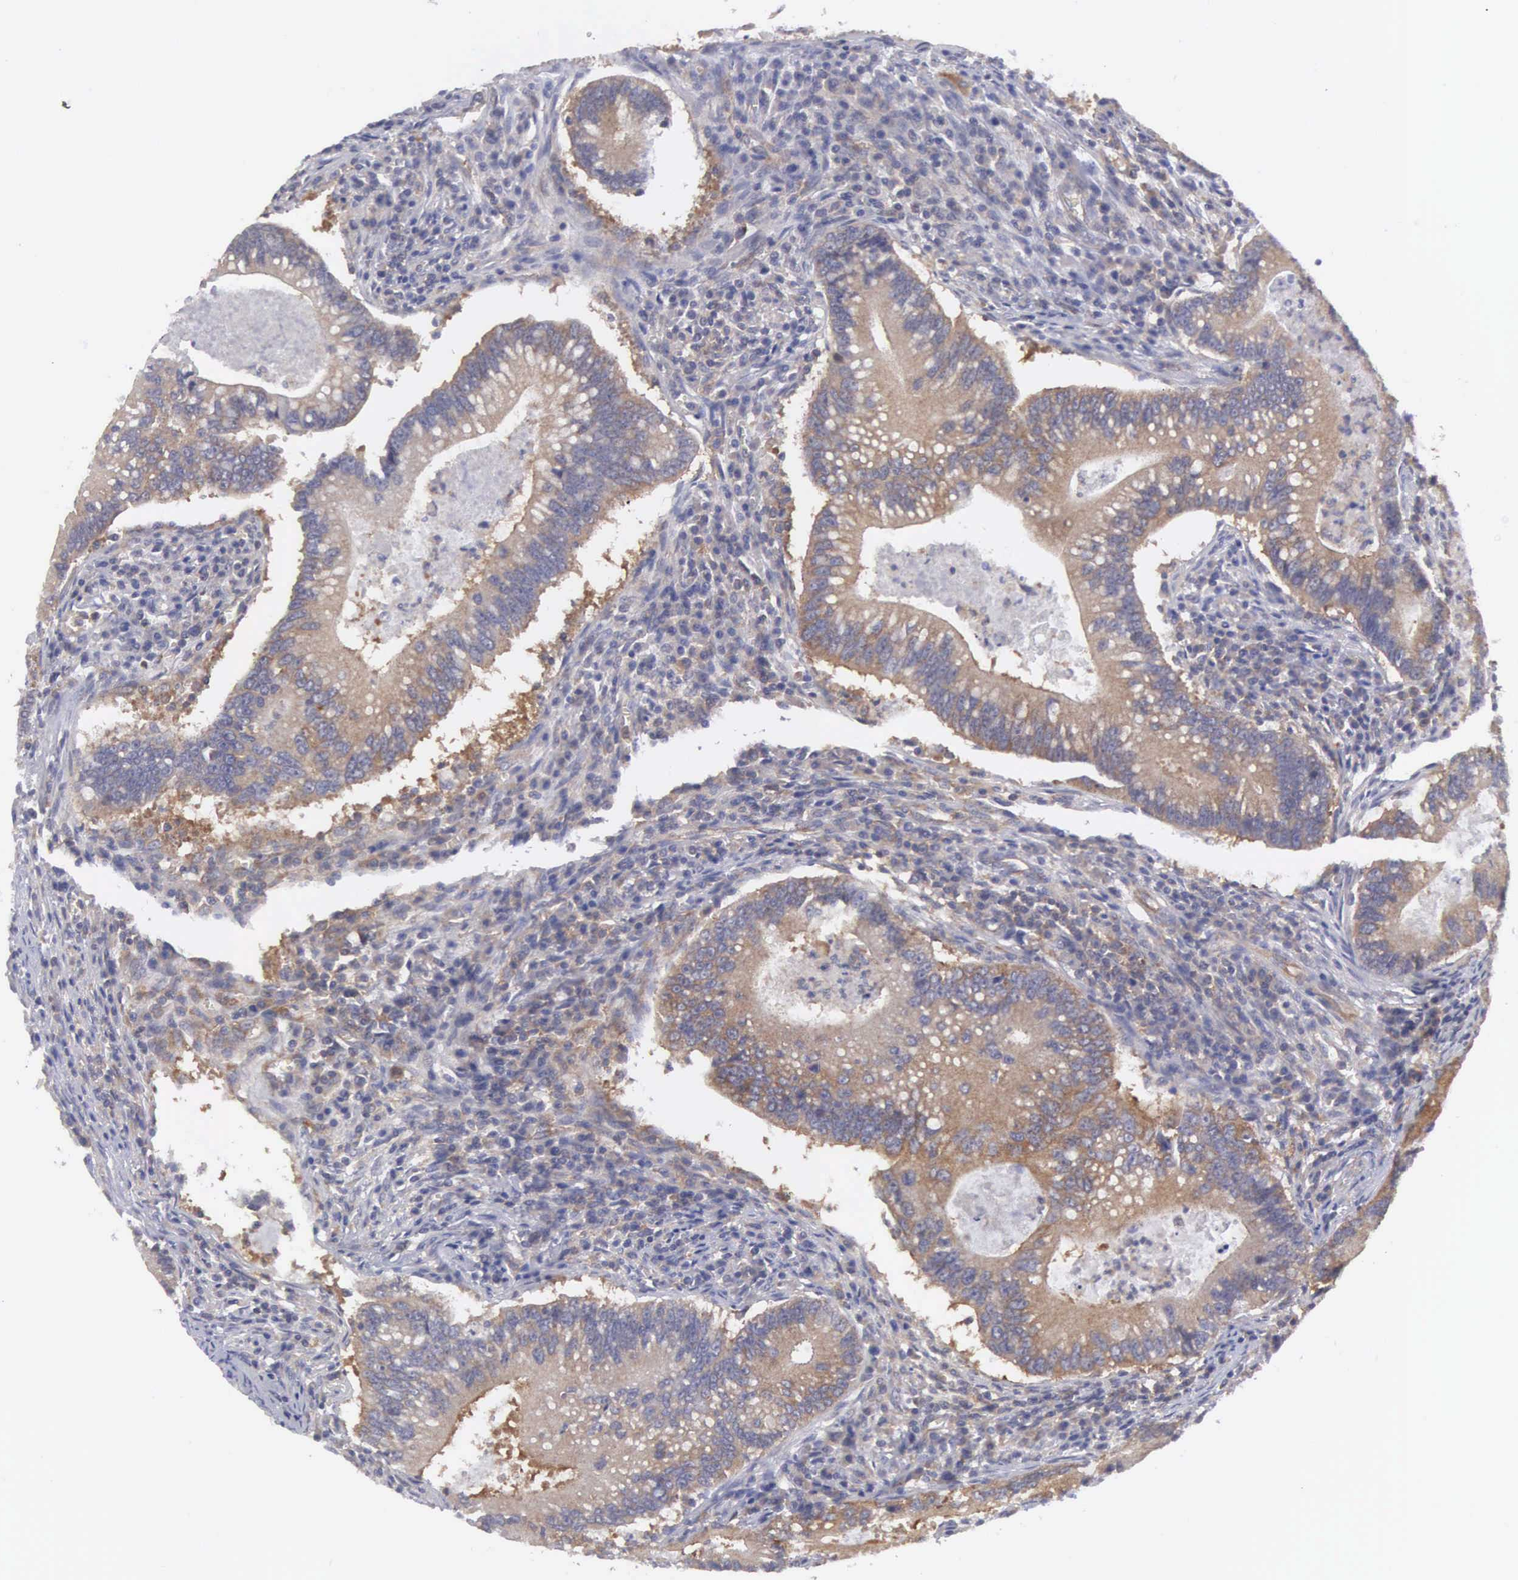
{"staining": {"intensity": "weak", "quantity": ">75%", "location": "cytoplasmic/membranous"}, "tissue": "colorectal cancer", "cell_type": "Tumor cells", "image_type": "cancer", "snomed": [{"axis": "morphology", "description": "Adenocarcinoma, NOS"}, {"axis": "topography", "description": "Rectum"}], "caption": "Immunohistochemistry of colorectal cancer (adenocarcinoma) exhibits low levels of weak cytoplasmic/membranous positivity in about >75% of tumor cells.", "gene": "GRIPAP1", "patient": {"sex": "female", "age": 81}}